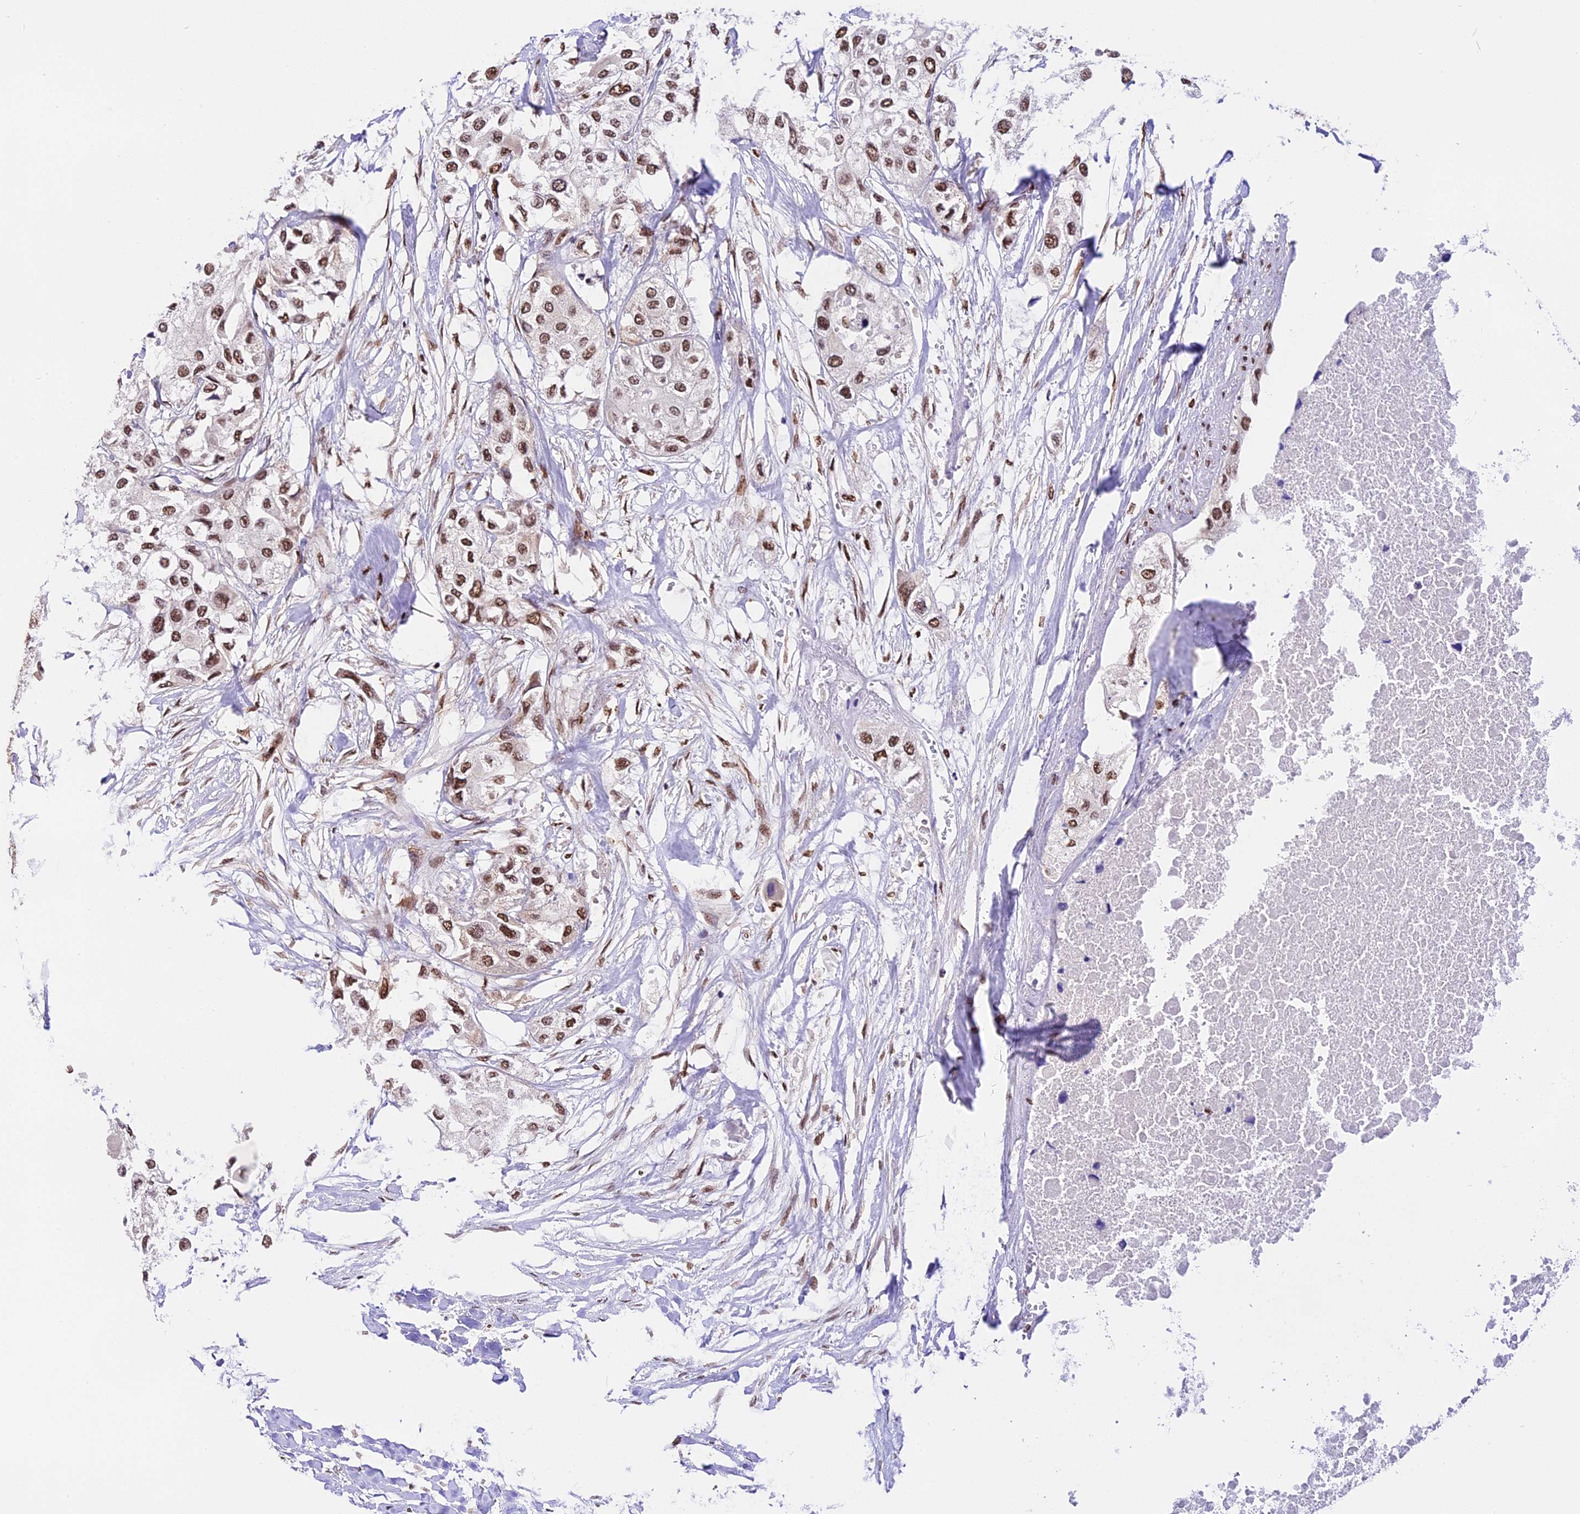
{"staining": {"intensity": "moderate", "quantity": ">75%", "location": "nuclear"}, "tissue": "urothelial cancer", "cell_type": "Tumor cells", "image_type": "cancer", "snomed": [{"axis": "morphology", "description": "Urothelial carcinoma, High grade"}, {"axis": "topography", "description": "Urinary bladder"}], "caption": "Urothelial cancer stained for a protein demonstrates moderate nuclear positivity in tumor cells.", "gene": "RAMAC", "patient": {"sex": "male", "age": 64}}